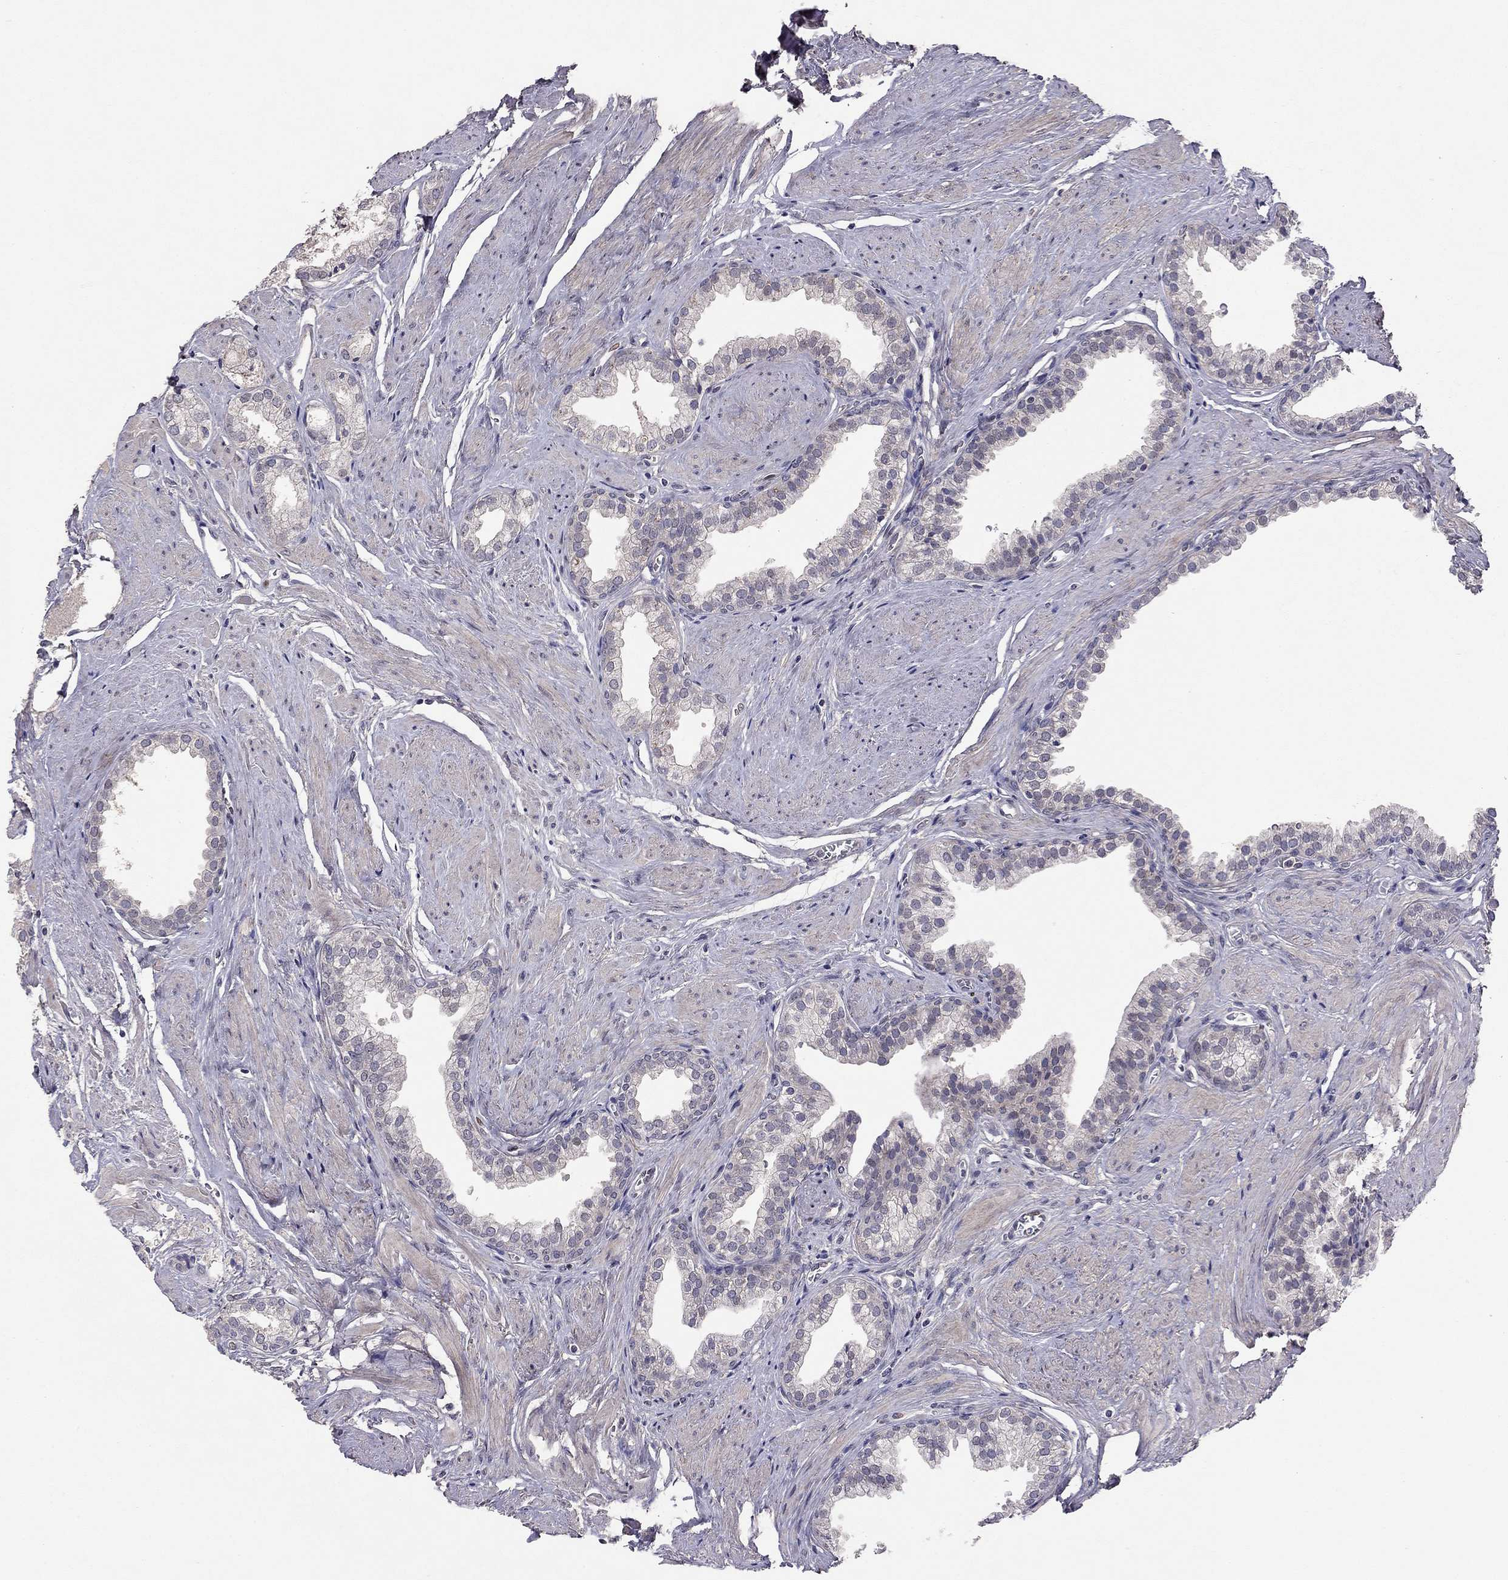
{"staining": {"intensity": "negative", "quantity": "none", "location": "none"}, "tissue": "prostate", "cell_type": "Glandular cells", "image_type": "normal", "snomed": [{"axis": "morphology", "description": "Normal tissue, NOS"}, {"axis": "topography", "description": "Prostate"}, {"axis": "topography", "description": "Peripheral nerve tissue"}], "caption": "A high-resolution micrograph shows IHC staining of benign prostate, which displays no significant positivity in glandular cells.", "gene": "ESR2", "patient": {"sex": "male", "age": 55}}